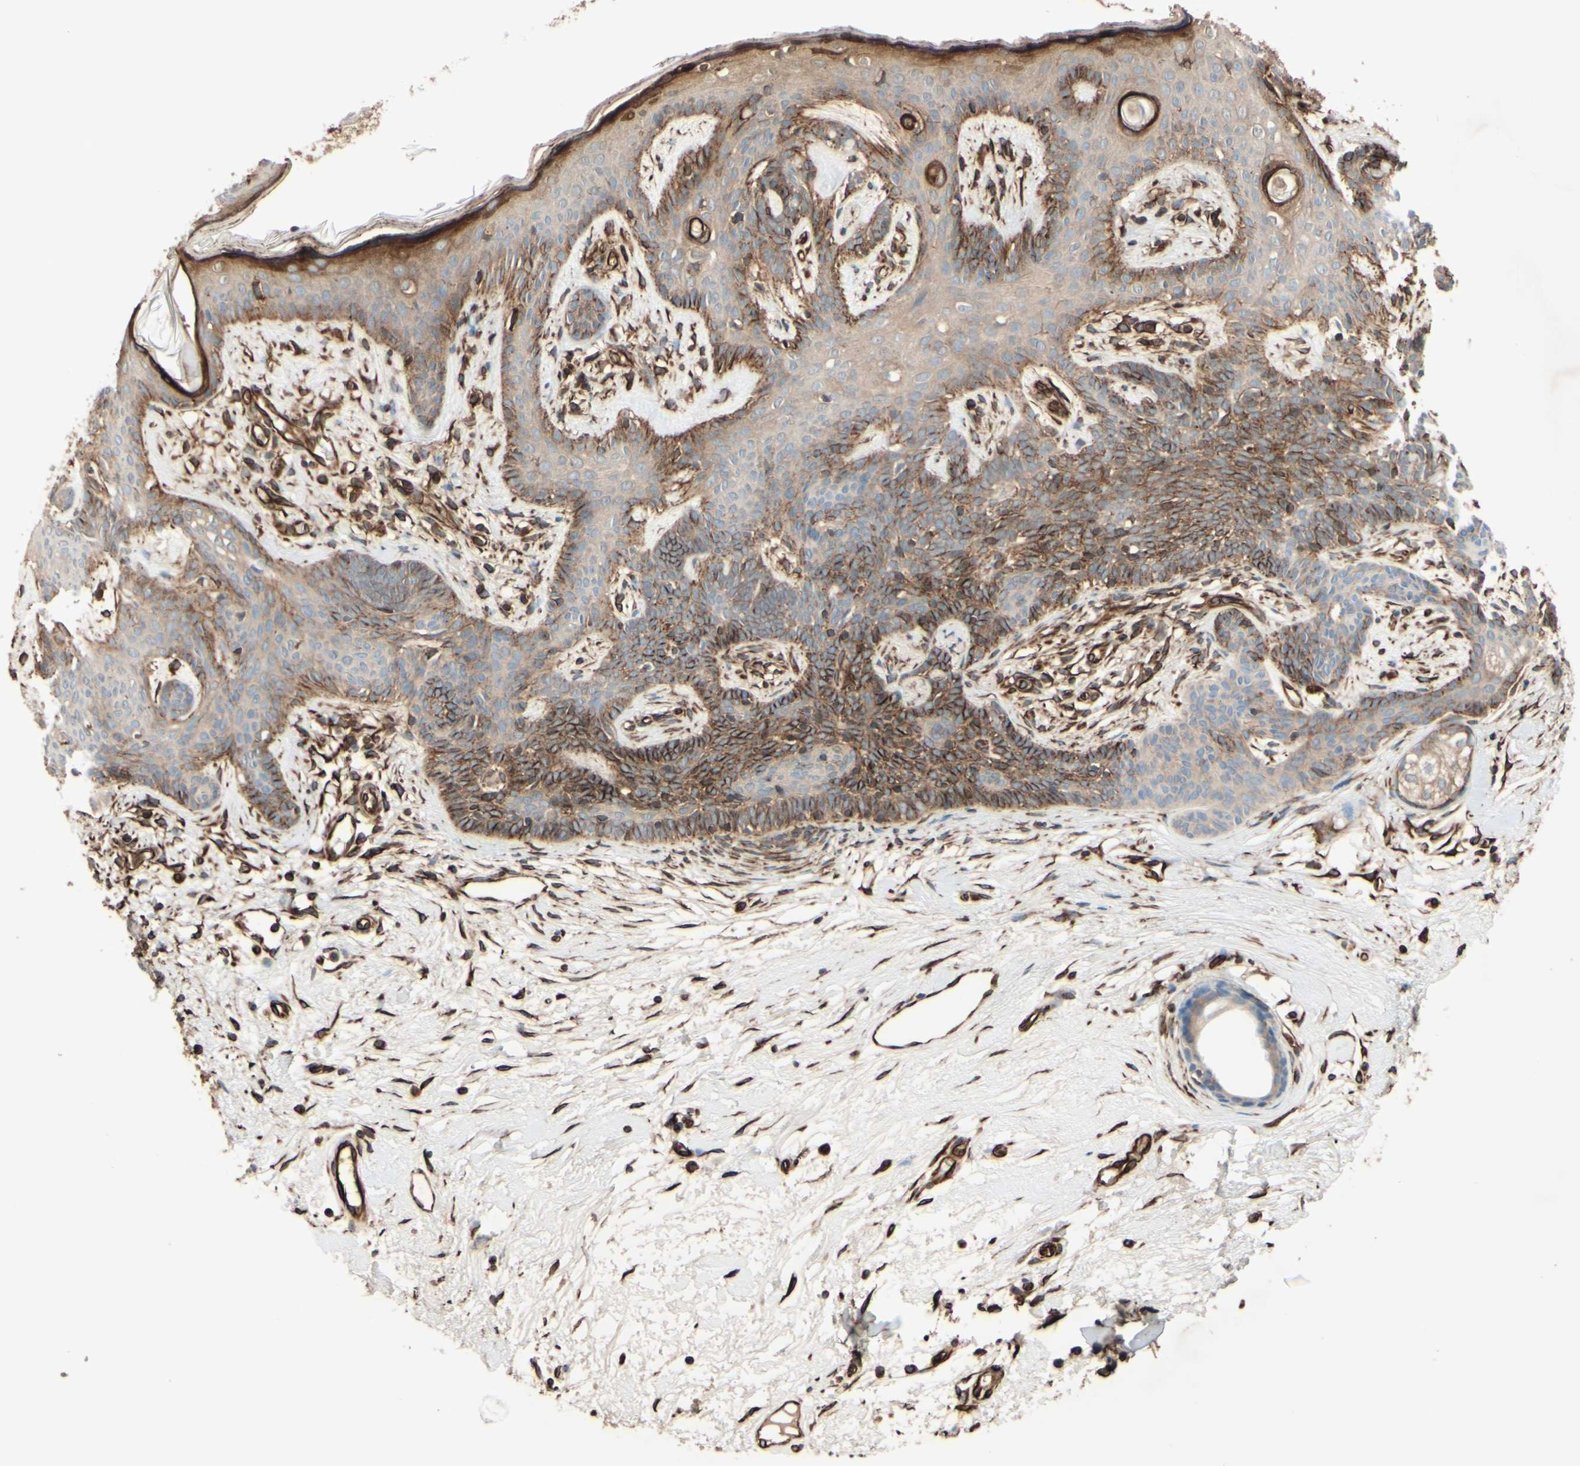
{"staining": {"intensity": "moderate", "quantity": "25%-75%", "location": "cytoplasmic/membranous"}, "tissue": "skin cancer", "cell_type": "Tumor cells", "image_type": "cancer", "snomed": [{"axis": "morphology", "description": "Developmental malformation"}, {"axis": "morphology", "description": "Basal cell carcinoma"}, {"axis": "topography", "description": "Skin"}], "caption": "Immunohistochemical staining of basal cell carcinoma (skin) demonstrates medium levels of moderate cytoplasmic/membranous protein positivity in approximately 25%-75% of tumor cells.", "gene": "TRAF2", "patient": {"sex": "female", "age": 62}}